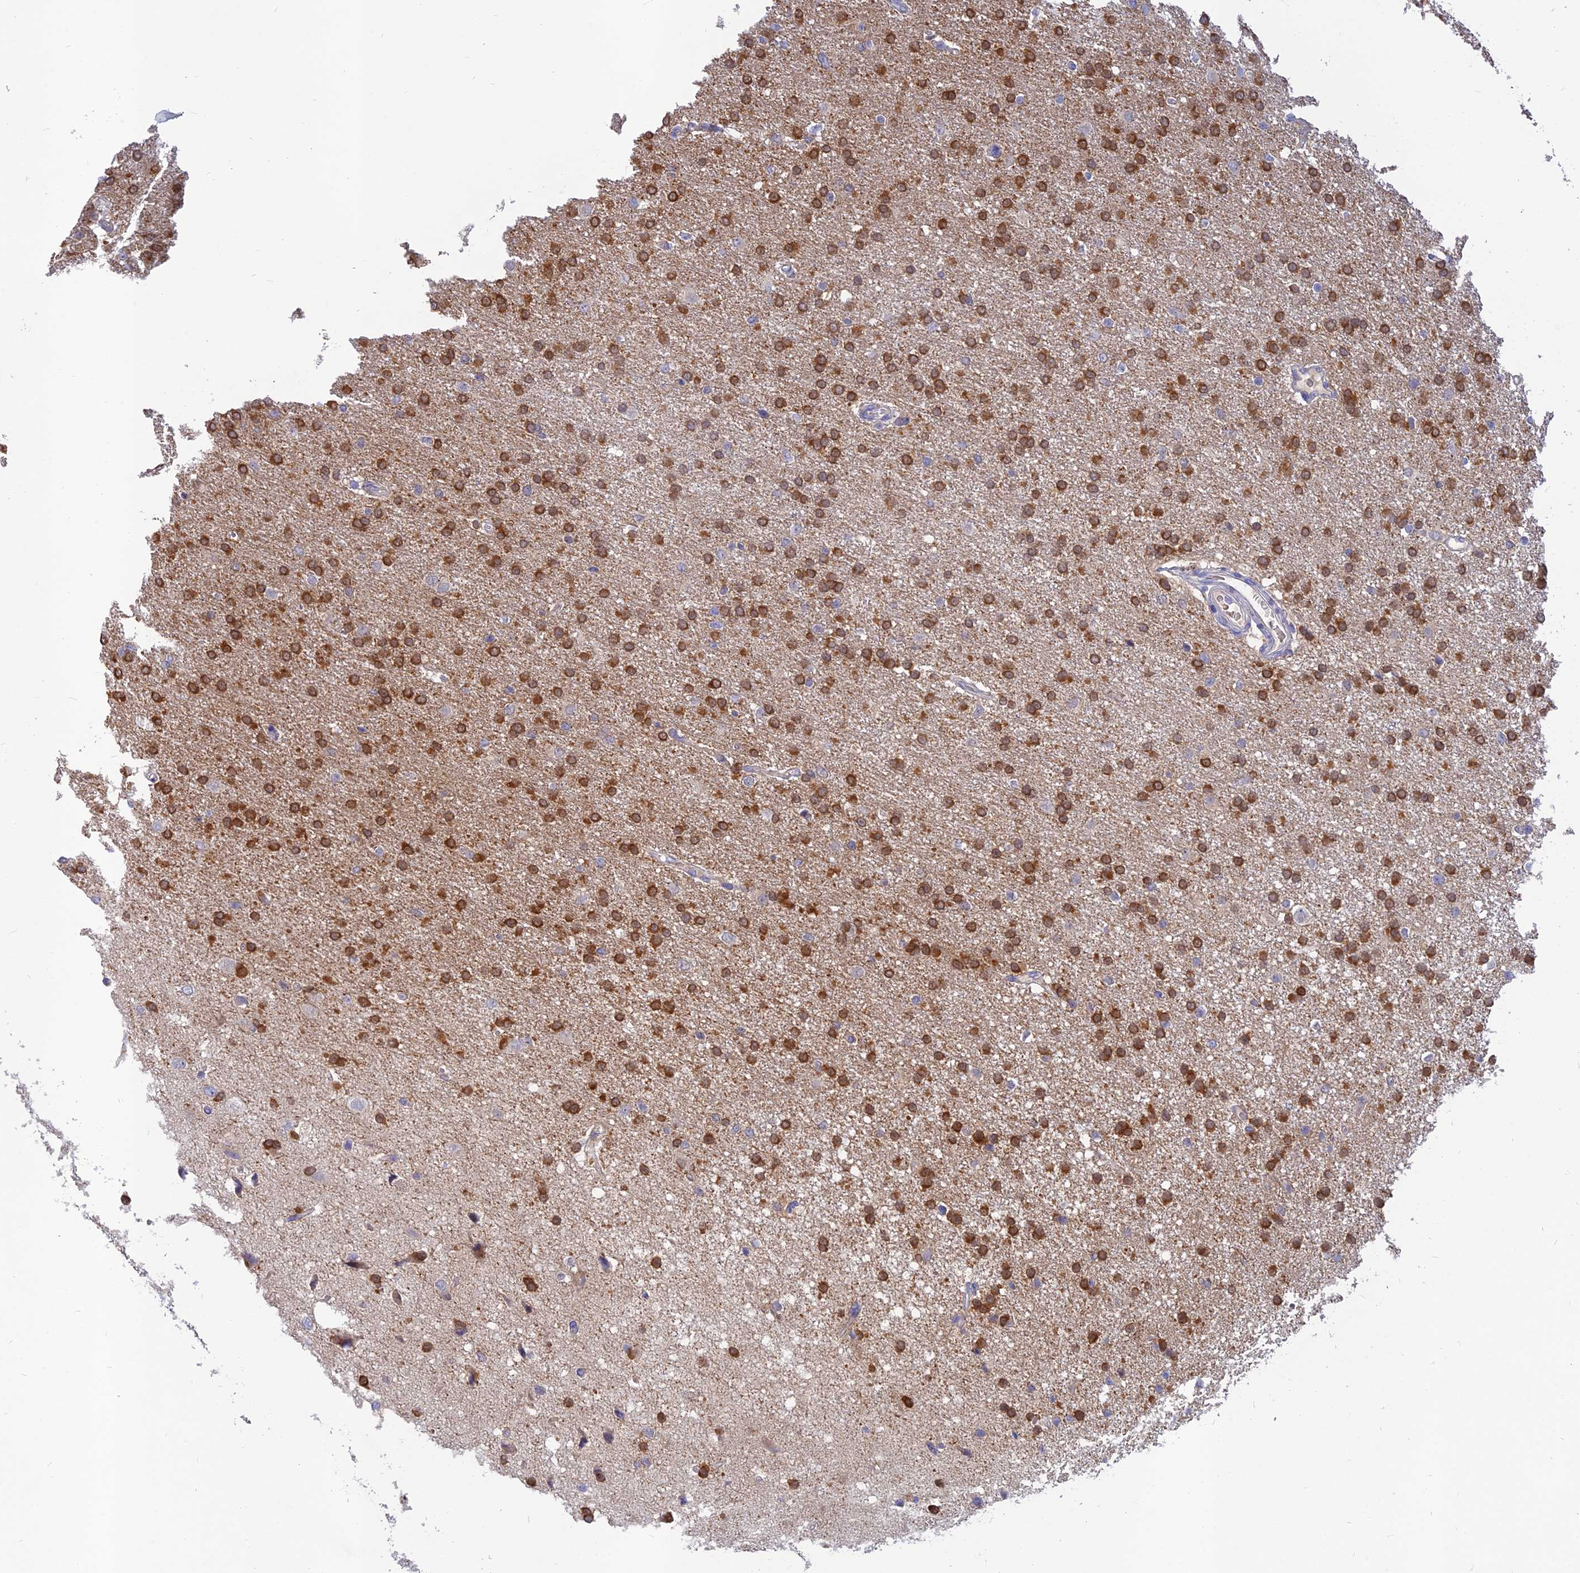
{"staining": {"intensity": "strong", "quantity": ">75%", "location": "cytoplasmic/membranous"}, "tissue": "glioma", "cell_type": "Tumor cells", "image_type": "cancer", "snomed": [{"axis": "morphology", "description": "Glioma, malignant, High grade"}, {"axis": "topography", "description": "Brain"}], "caption": "High-magnification brightfield microscopy of malignant high-grade glioma stained with DAB (brown) and counterstained with hematoxylin (blue). tumor cells exhibit strong cytoplasmic/membranous staining is present in approximately>75% of cells.", "gene": "CACNA1B", "patient": {"sex": "male", "age": 72}}